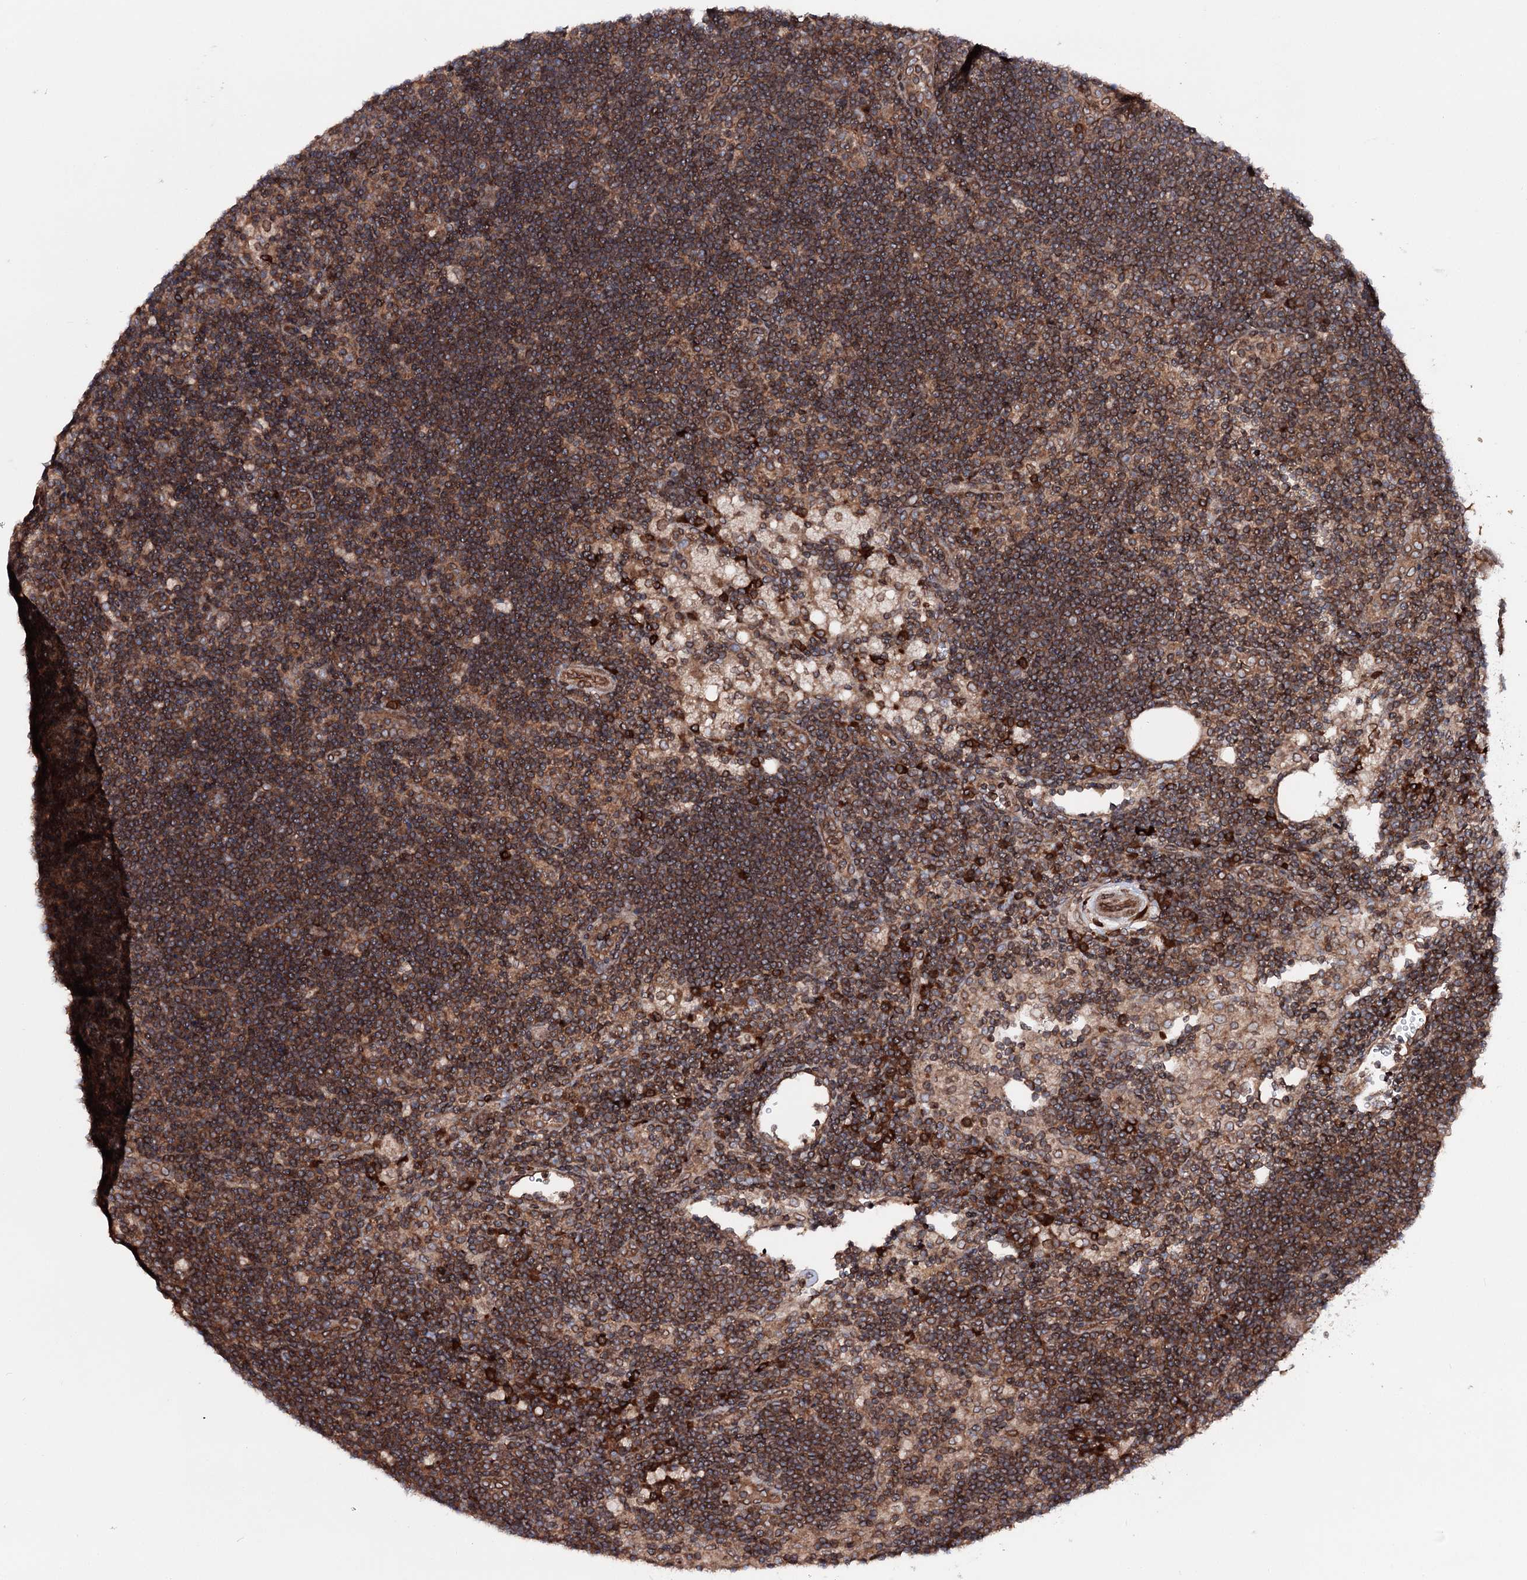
{"staining": {"intensity": "strong", "quantity": "25%-75%", "location": "cytoplasmic/membranous"}, "tissue": "lymph node", "cell_type": "Germinal center cells", "image_type": "normal", "snomed": [{"axis": "morphology", "description": "Normal tissue, NOS"}, {"axis": "topography", "description": "Lymph node"}], "caption": "An image of lymph node stained for a protein reveals strong cytoplasmic/membranous brown staining in germinal center cells. Nuclei are stained in blue.", "gene": "FGFR1OP2", "patient": {"sex": "male", "age": 24}}